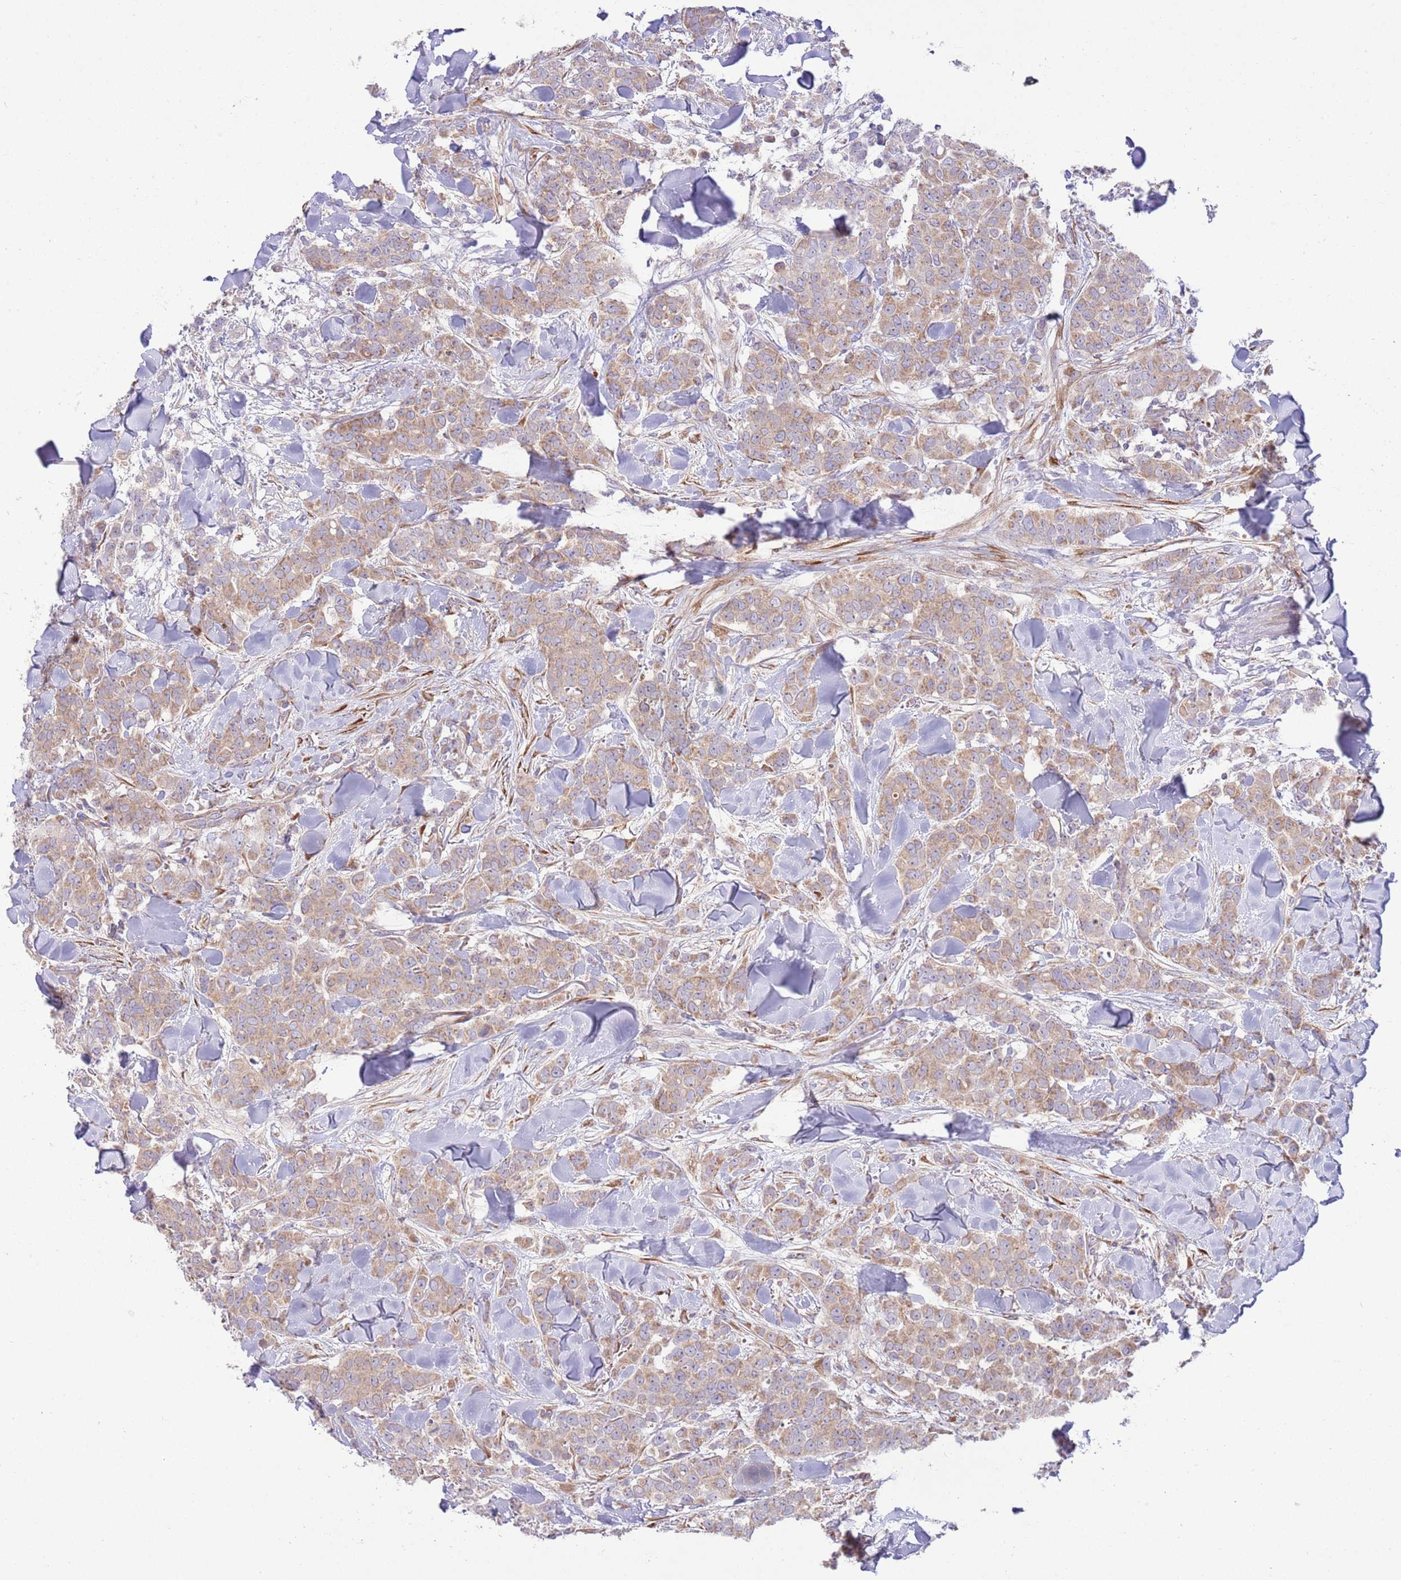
{"staining": {"intensity": "weak", "quantity": "25%-75%", "location": "cytoplasmic/membranous"}, "tissue": "breast cancer", "cell_type": "Tumor cells", "image_type": "cancer", "snomed": [{"axis": "morphology", "description": "Lobular carcinoma"}, {"axis": "topography", "description": "Breast"}], "caption": "Tumor cells reveal weak cytoplasmic/membranous expression in about 25%-75% of cells in breast lobular carcinoma.", "gene": "TOMM5", "patient": {"sex": "female", "age": 91}}